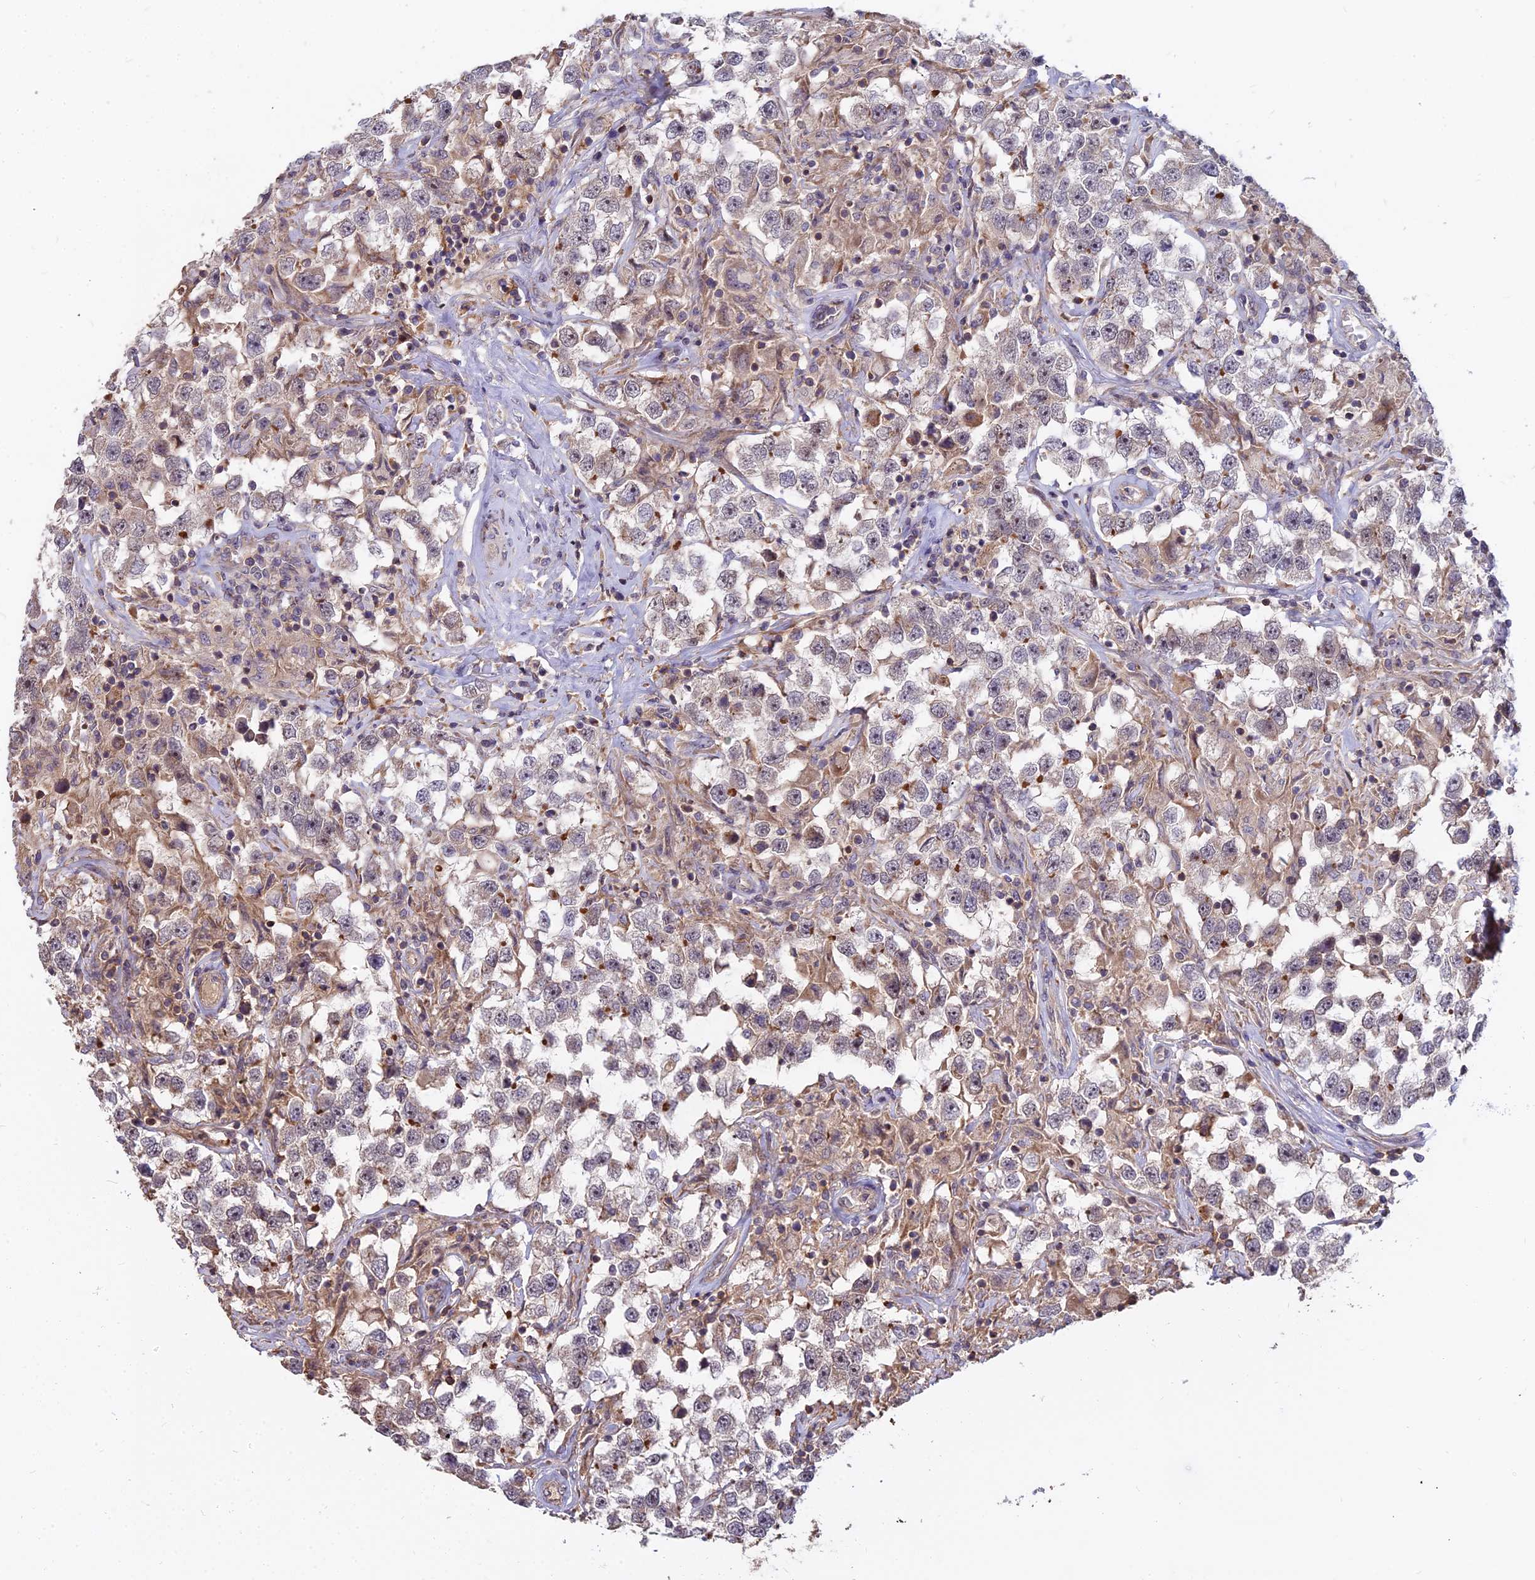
{"staining": {"intensity": "weak", "quantity": "<25%", "location": "cytoplasmic/membranous"}, "tissue": "testis cancer", "cell_type": "Tumor cells", "image_type": "cancer", "snomed": [{"axis": "morphology", "description": "Seminoma, NOS"}, {"axis": "topography", "description": "Testis"}], "caption": "Immunohistochemical staining of testis seminoma displays no significant expression in tumor cells. The staining is performed using DAB brown chromogen with nuclei counter-stained in using hematoxylin.", "gene": "TCEA3", "patient": {"sex": "male", "age": 46}}